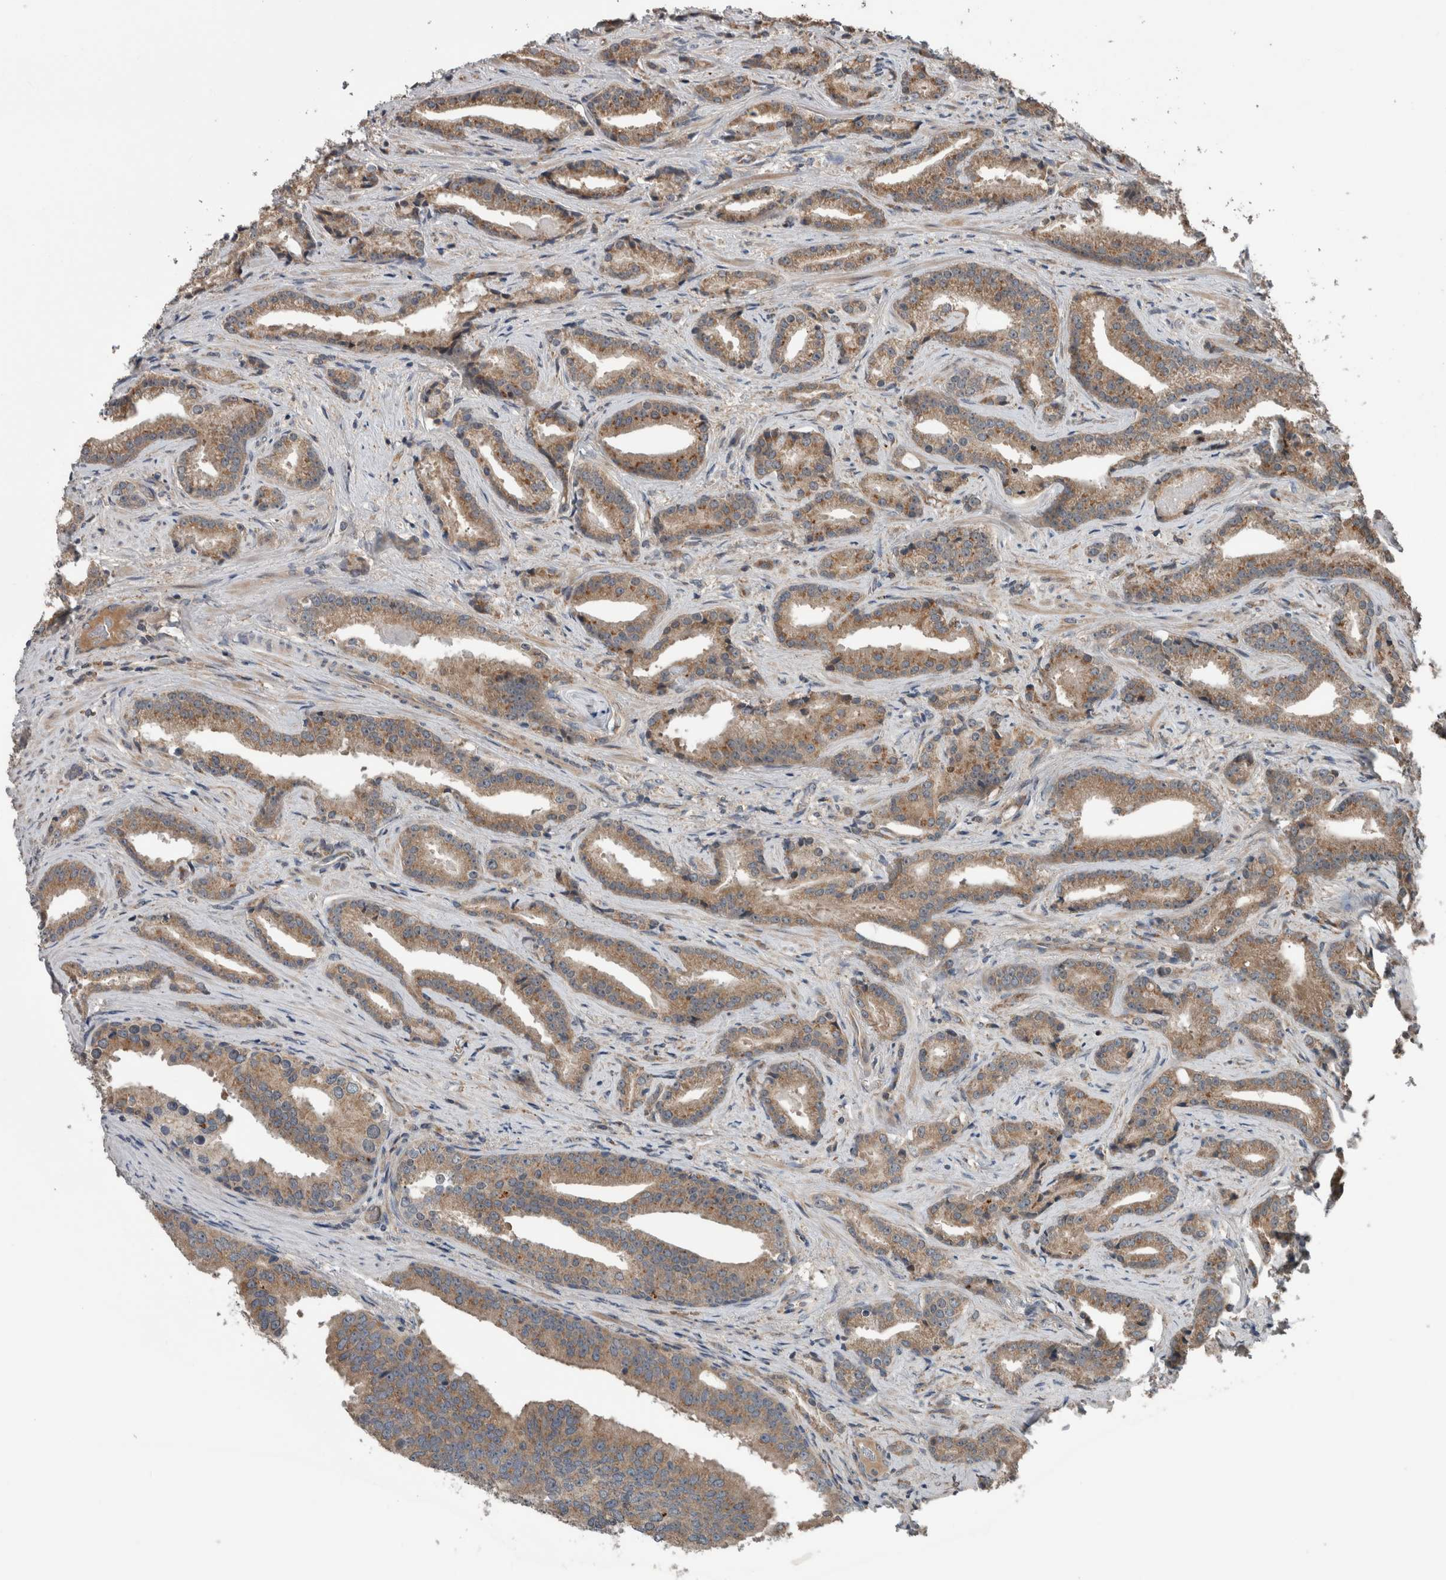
{"staining": {"intensity": "moderate", "quantity": "25%-75%", "location": "cytoplasmic/membranous"}, "tissue": "prostate cancer", "cell_type": "Tumor cells", "image_type": "cancer", "snomed": [{"axis": "morphology", "description": "Adenocarcinoma, Low grade"}, {"axis": "topography", "description": "Prostate"}], "caption": "Prostate low-grade adenocarcinoma stained with a protein marker displays moderate staining in tumor cells.", "gene": "RIOK3", "patient": {"sex": "male", "age": 67}}